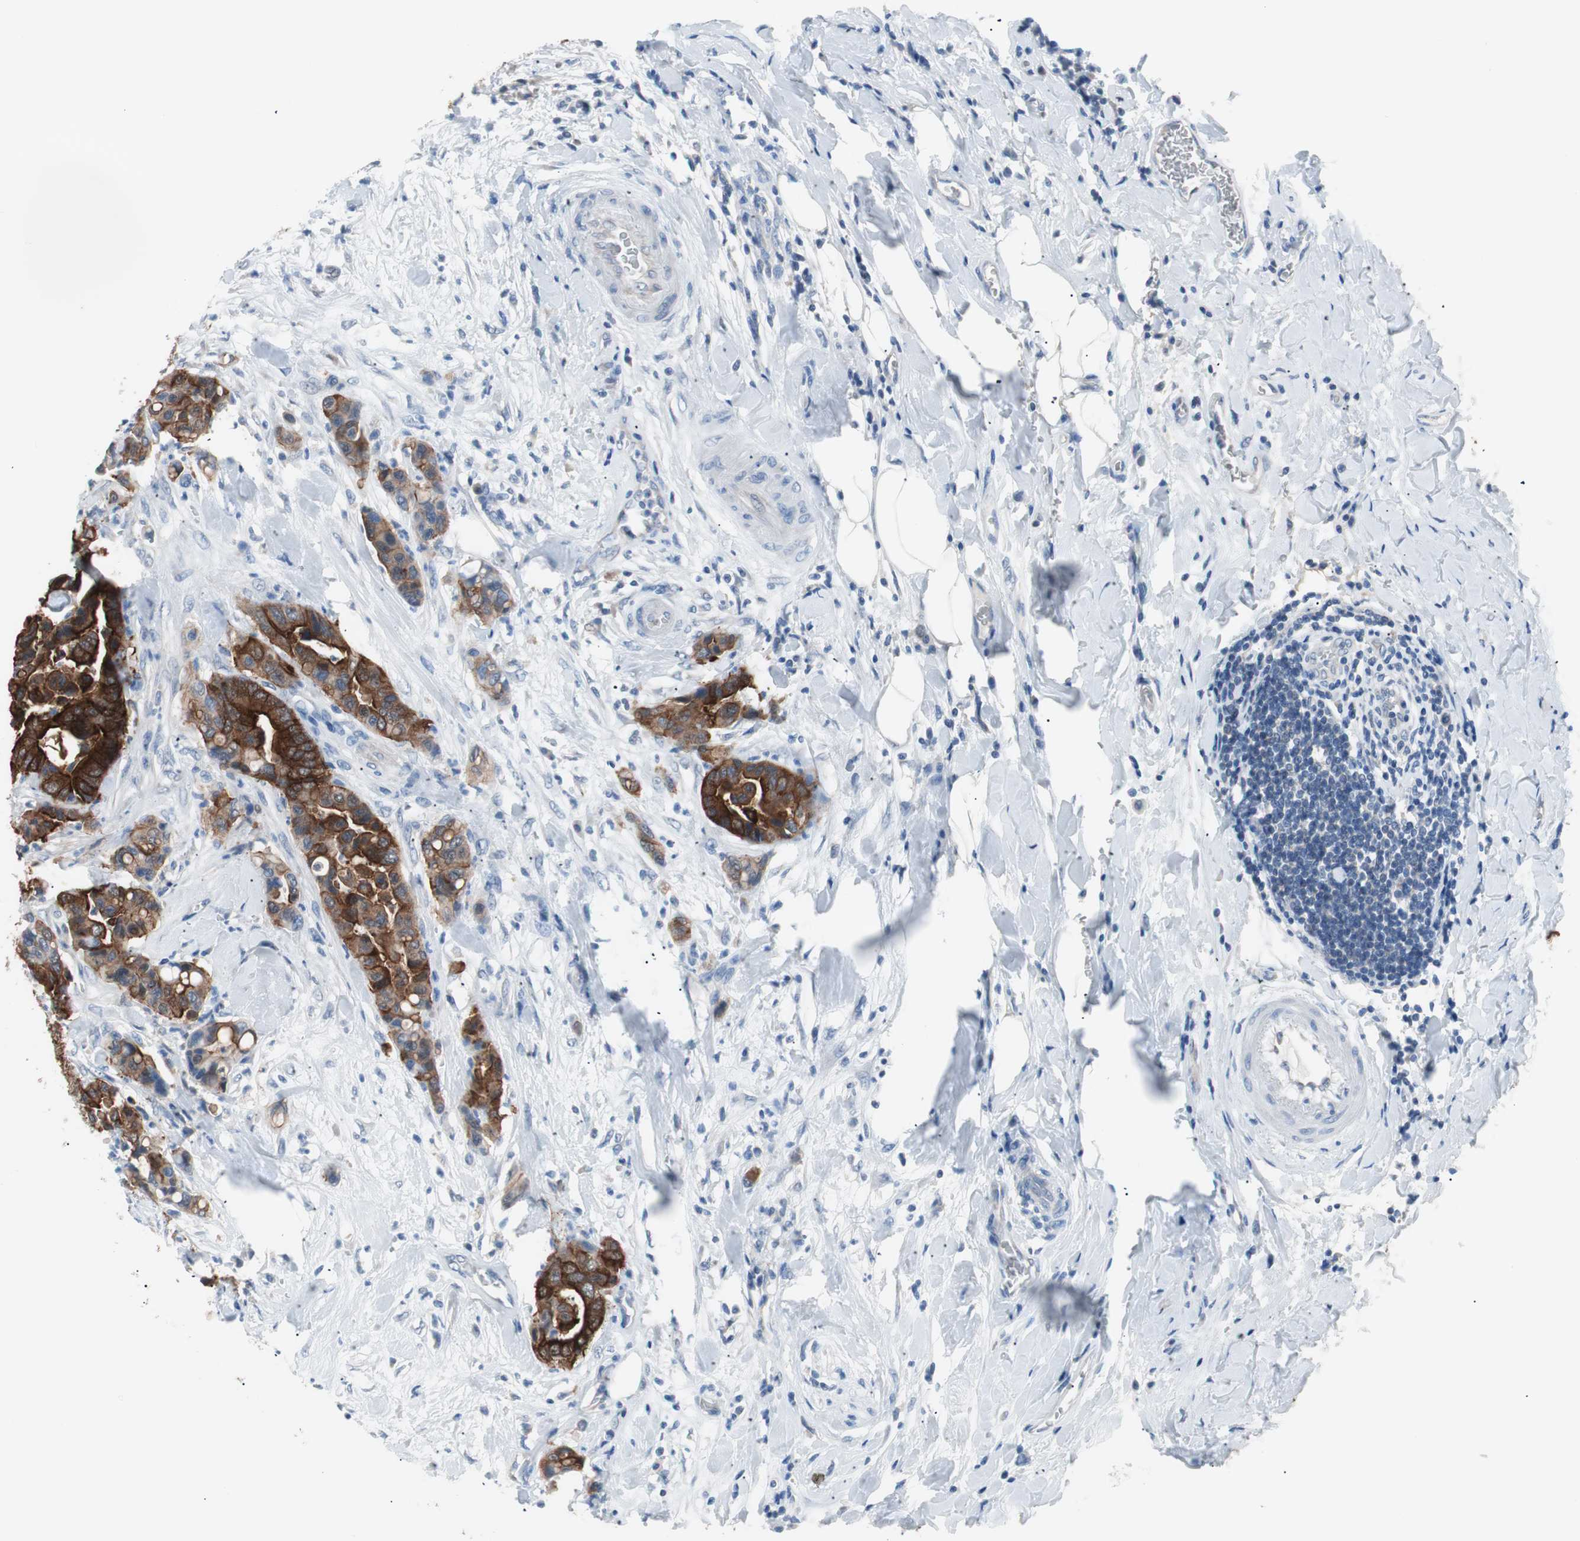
{"staining": {"intensity": "strong", "quantity": ">75%", "location": "cytoplasmic/membranous"}, "tissue": "colorectal cancer", "cell_type": "Tumor cells", "image_type": "cancer", "snomed": [{"axis": "morphology", "description": "Normal tissue, NOS"}, {"axis": "morphology", "description": "Adenocarcinoma, NOS"}, {"axis": "topography", "description": "Colon"}], "caption": "The histopathology image exhibits a brown stain indicating the presence of a protein in the cytoplasmic/membranous of tumor cells in colorectal cancer (adenocarcinoma).", "gene": "VIL1", "patient": {"sex": "male", "age": 82}}